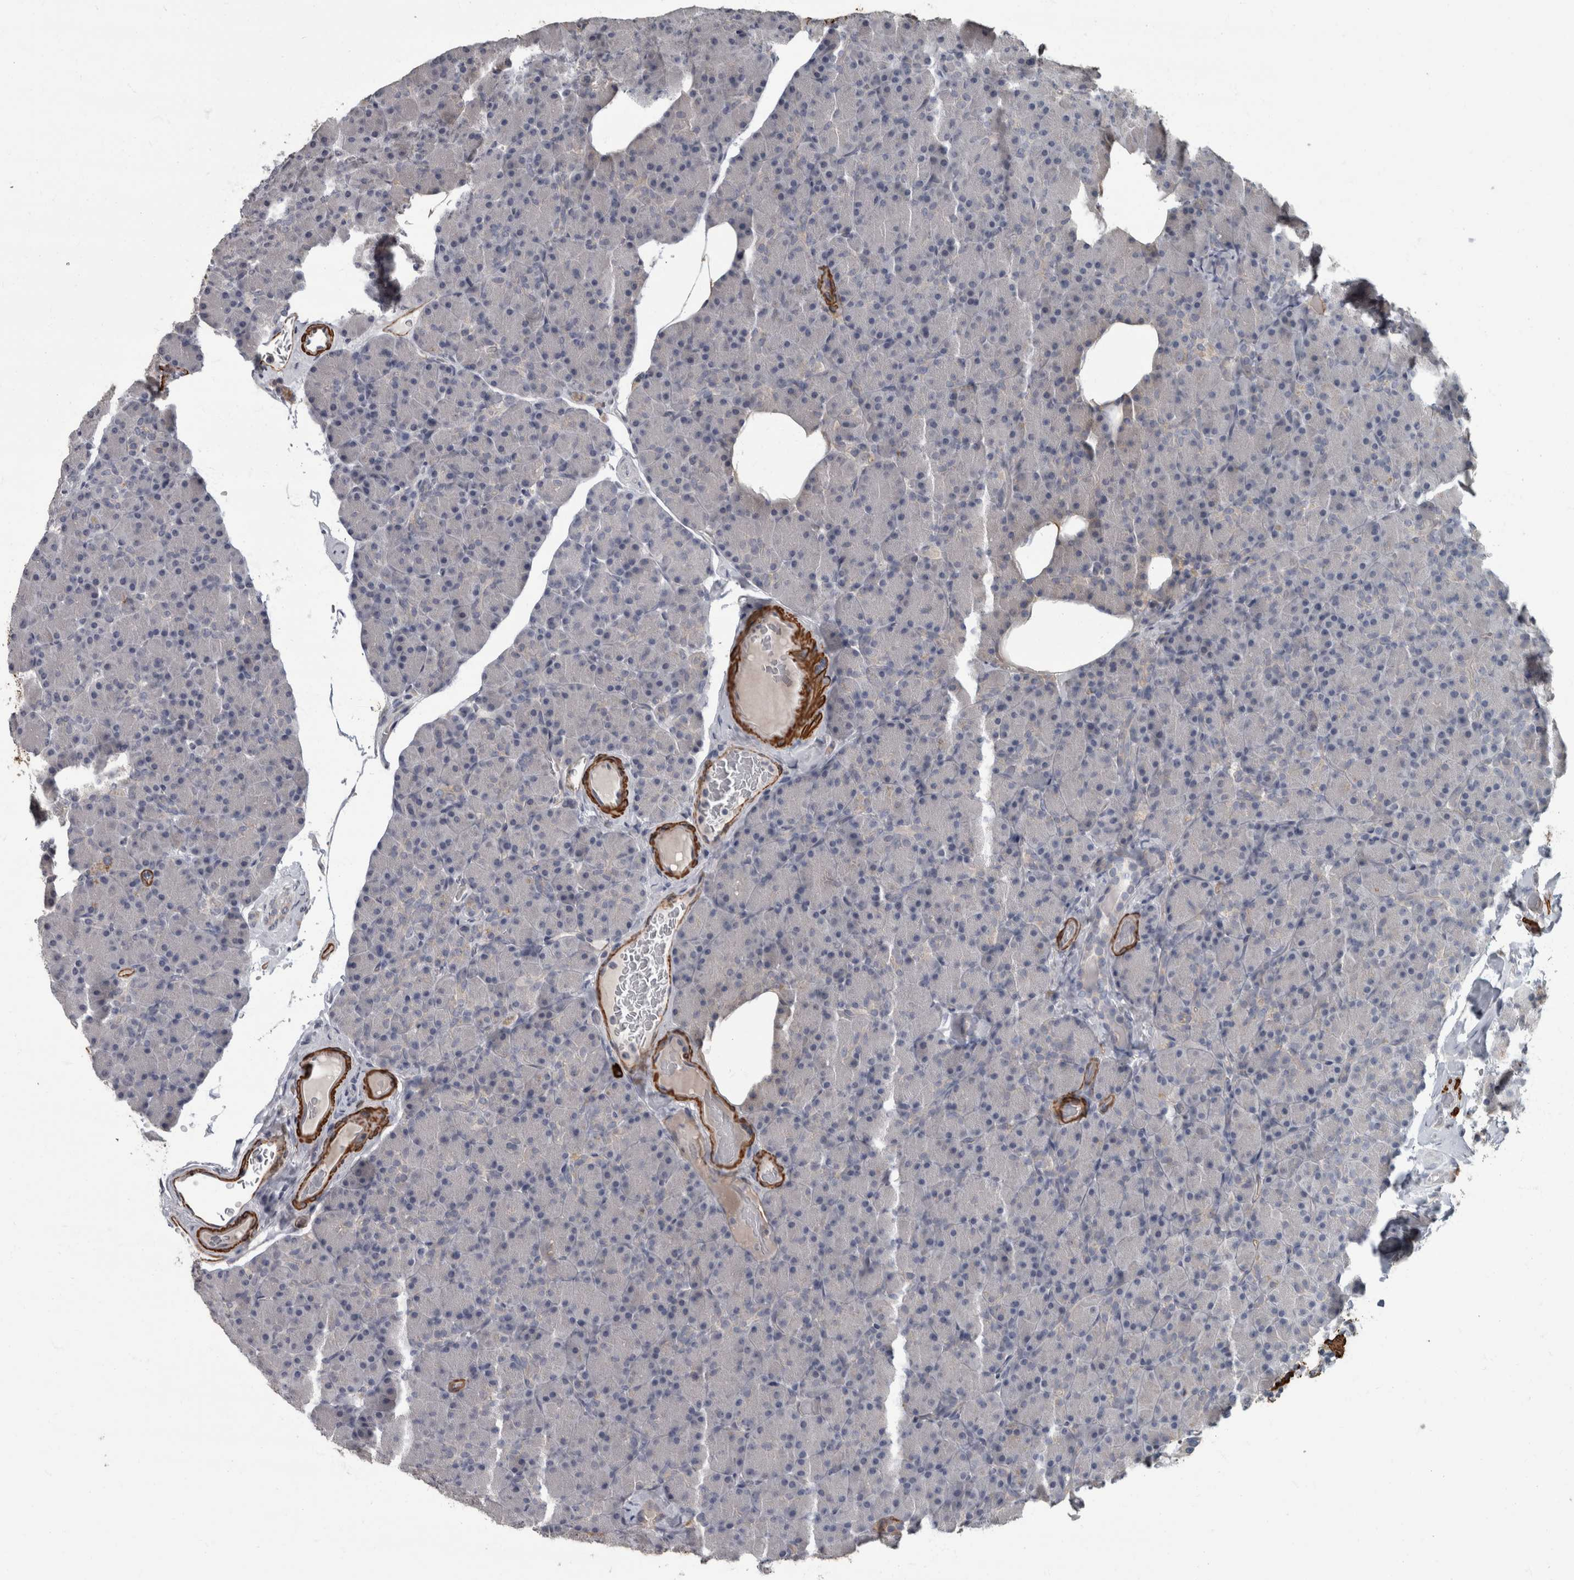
{"staining": {"intensity": "negative", "quantity": "none", "location": "none"}, "tissue": "pancreas", "cell_type": "Exocrine glandular cells", "image_type": "normal", "snomed": [{"axis": "morphology", "description": "Normal tissue, NOS"}, {"axis": "topography", "description": "Pancreas"}], "caption": "High magnification brightfield microscopy of unremarkable pancreas stained with DAB (3,3'-diaminobenzidine) (brown) and counterstained with hematoxylin (blue): exocrine glandular cells show no significant staining.", "gene": "MASTL", "patient": {"sex": "female", "age": 43}}